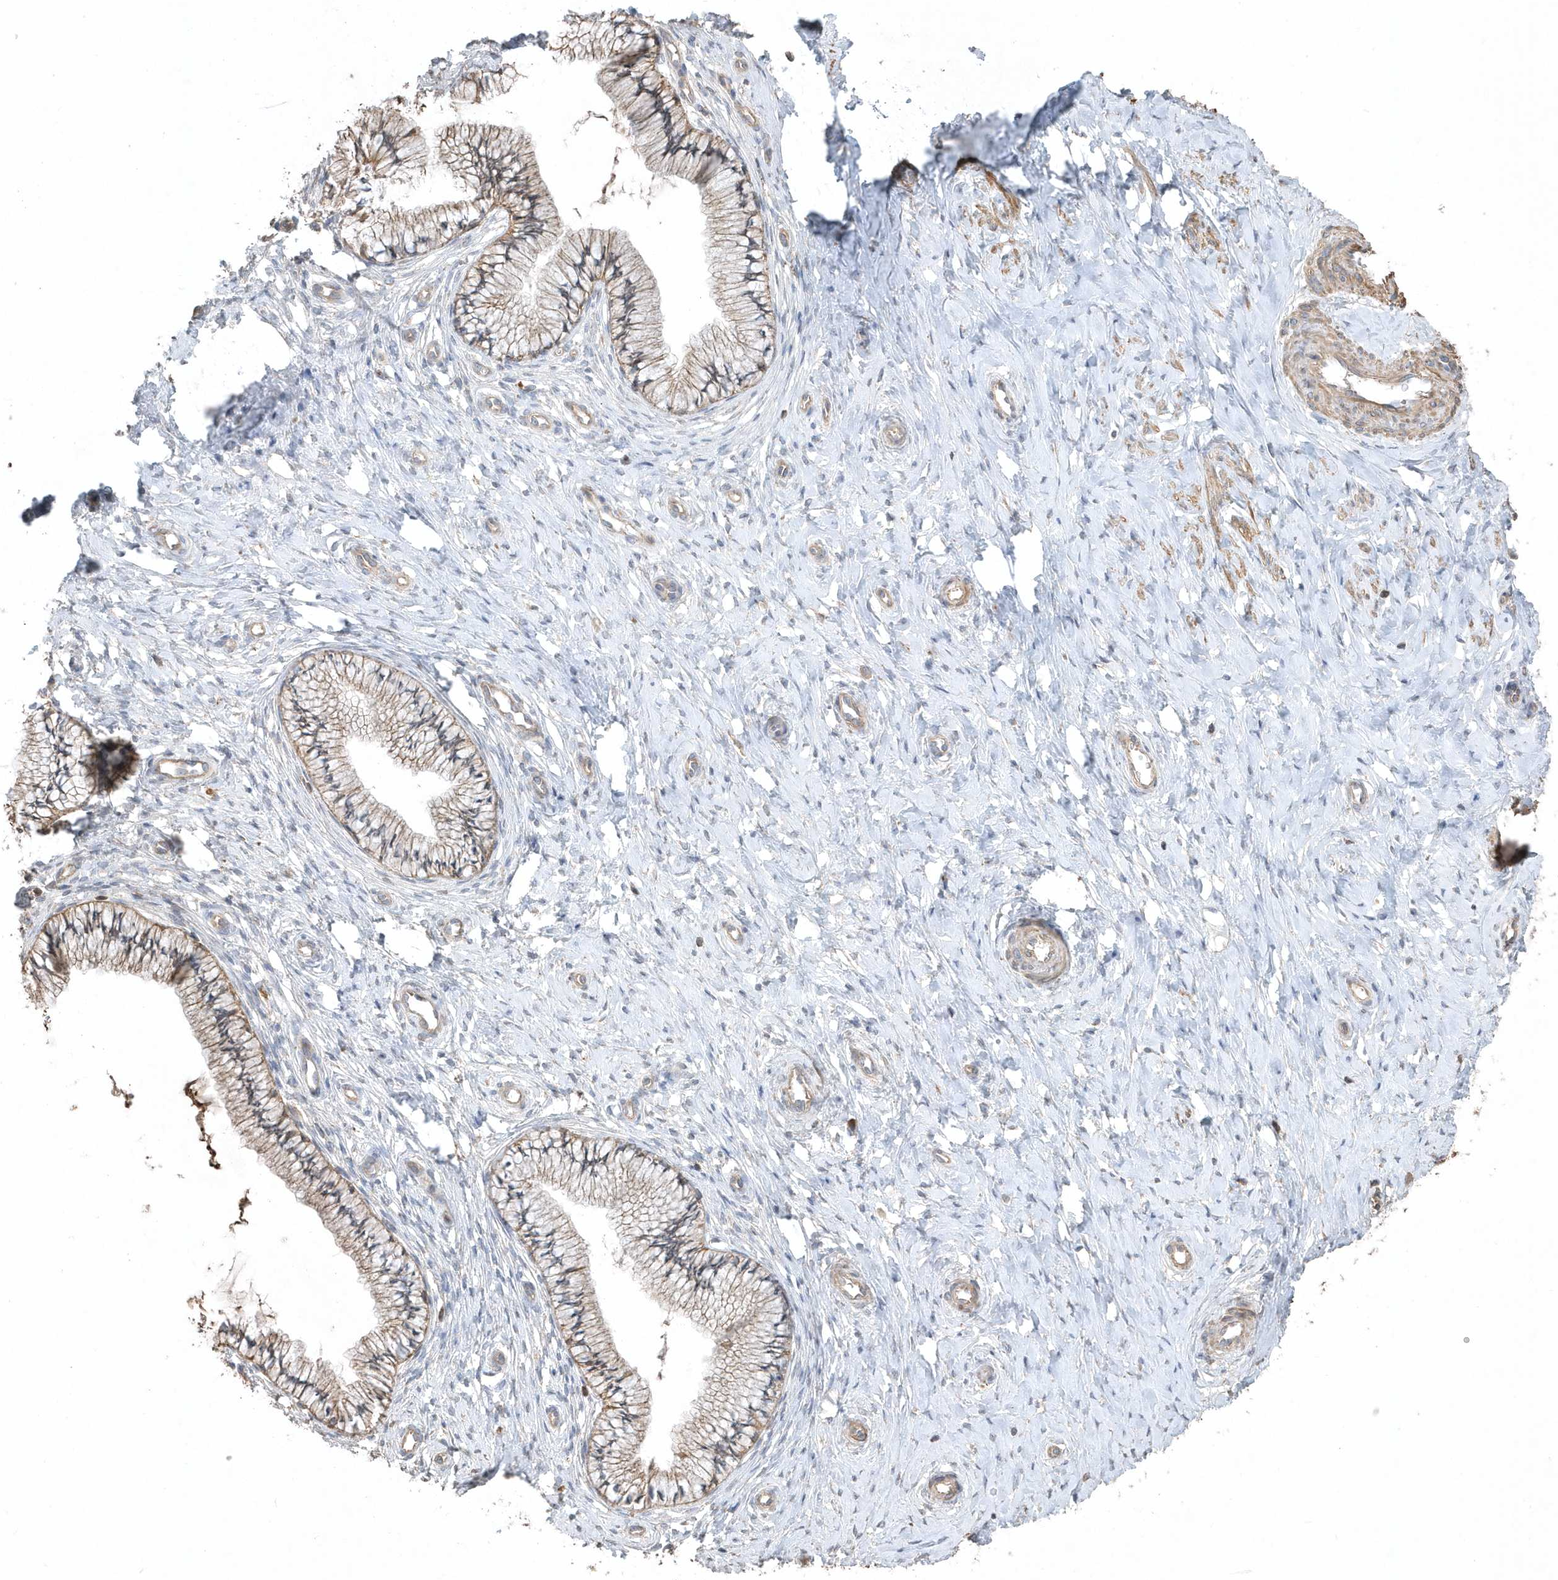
{"staining": {"intensity": "moderate", "quantity": "25%-75%", "location": "cytoplasmic/membranous"}, "tissue": "cervix", "cell_type": "Glandular cells", "image_type": "normal", "snomed": [{"axis": "morphology", "description": "Normal tissue, NOS"}, {"axis": "topography", "description": "Cervix"}], "caption": "The image shows a brown stain indicating the presence of a protein in the cytoplasmic/membranous of glandular cells in cervix.", "gene": "SENP8", "patient": {"sex": "female", "age": 36}}